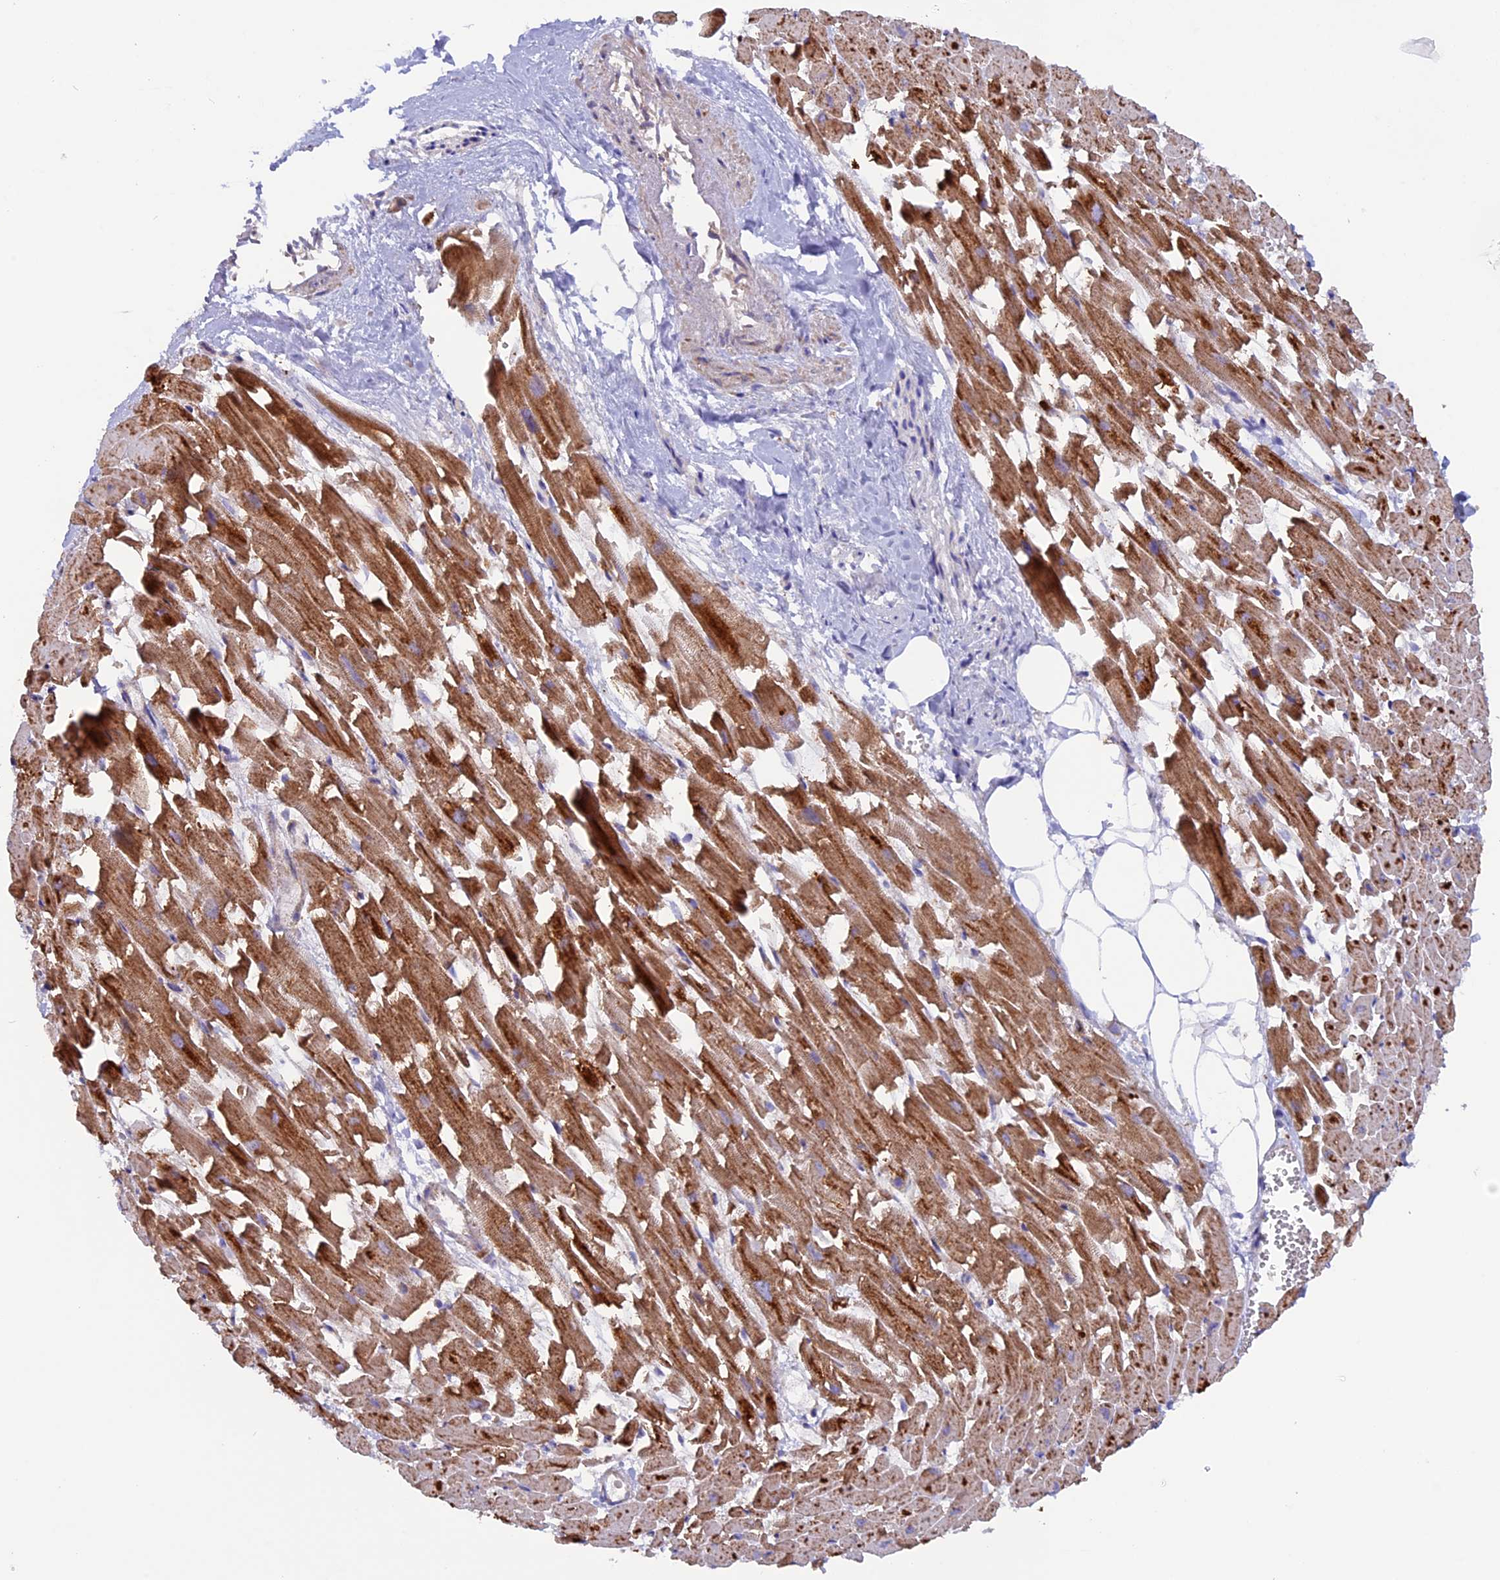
{"staining": {"intensity": "moderate", "quantity": ">75%", "location": "cytoplasmic/membranous"}, "tissue": "heart muscle", "cell_type": "Cardiomyocytes", "image_type": "normal", "snomed": [{"axis": "morphology", "description": "Normal tissue, NOS"}, {"axis": "topography", "description": "Heart"}], "caption": "An IHC photomicrograph of benign tissue is shown. Protein staining in brown labels moderate cytoplasmic/membranous positivity in heart muscle within cardiomyocytes. (DAB (3,3'-diaminobenzidine) IHC, brown staining for protein, blue staining for nuclei).", "gene": "DUS3L", "patient": {"sex": "female", "age": 64}}